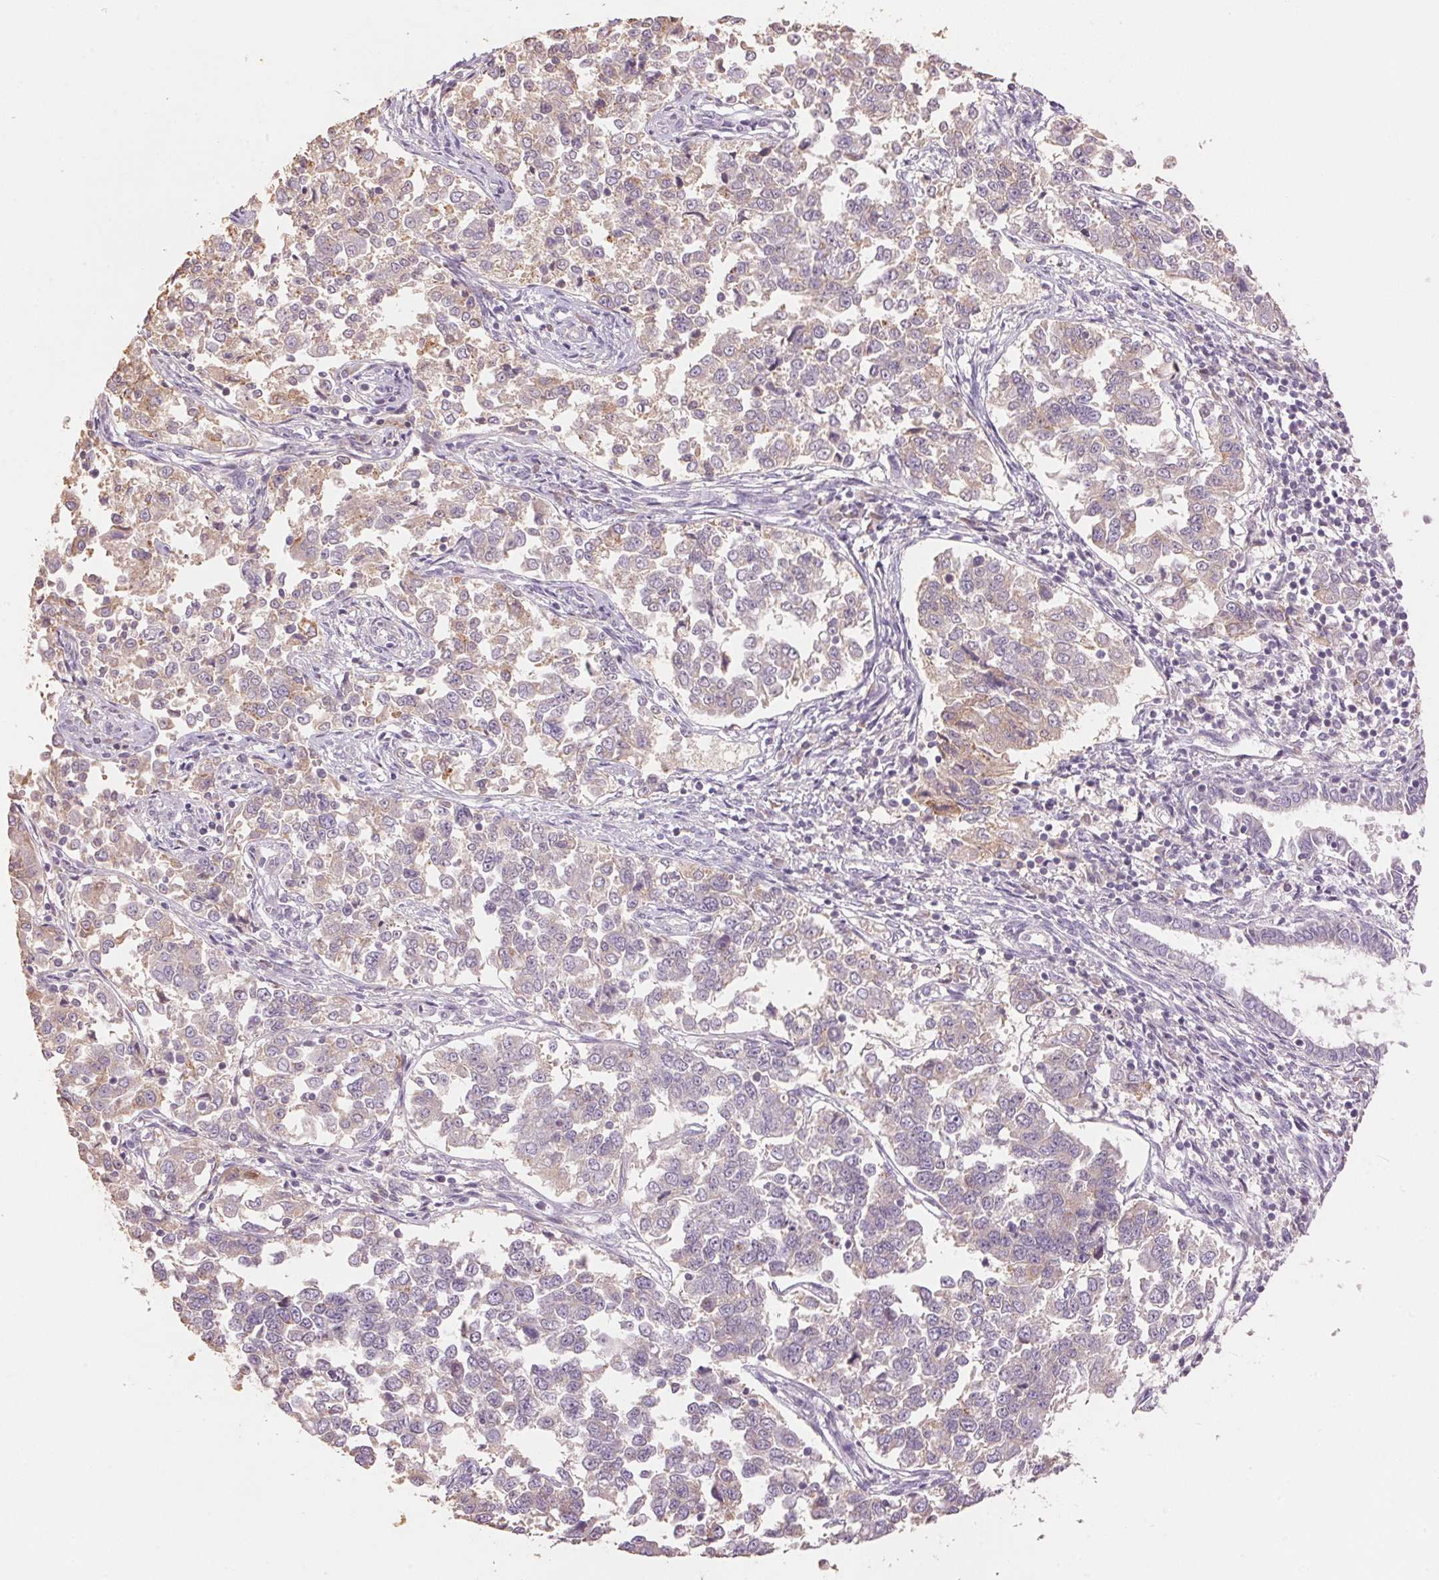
{"staining": {"intensity": "weak", "quantity": "25%-75%", "location": "cytoplasmic/membranous"}, "tissue": "endometrial cancer", "cell_type": "Tumor cells", "image_type": "cancer", "snomed": [{"axis": "morphology", "description": "Adenocarcinoma, NOS"}, {"axis": "topography", "description": "Endometrium"}], "caption": "A brown stain shows weak cytoplasmic/membranous expression of a protein in endometrial cancer tumor cells.", "gene": "LYZL6", "patient": {"sex": "female", "age": 43}}